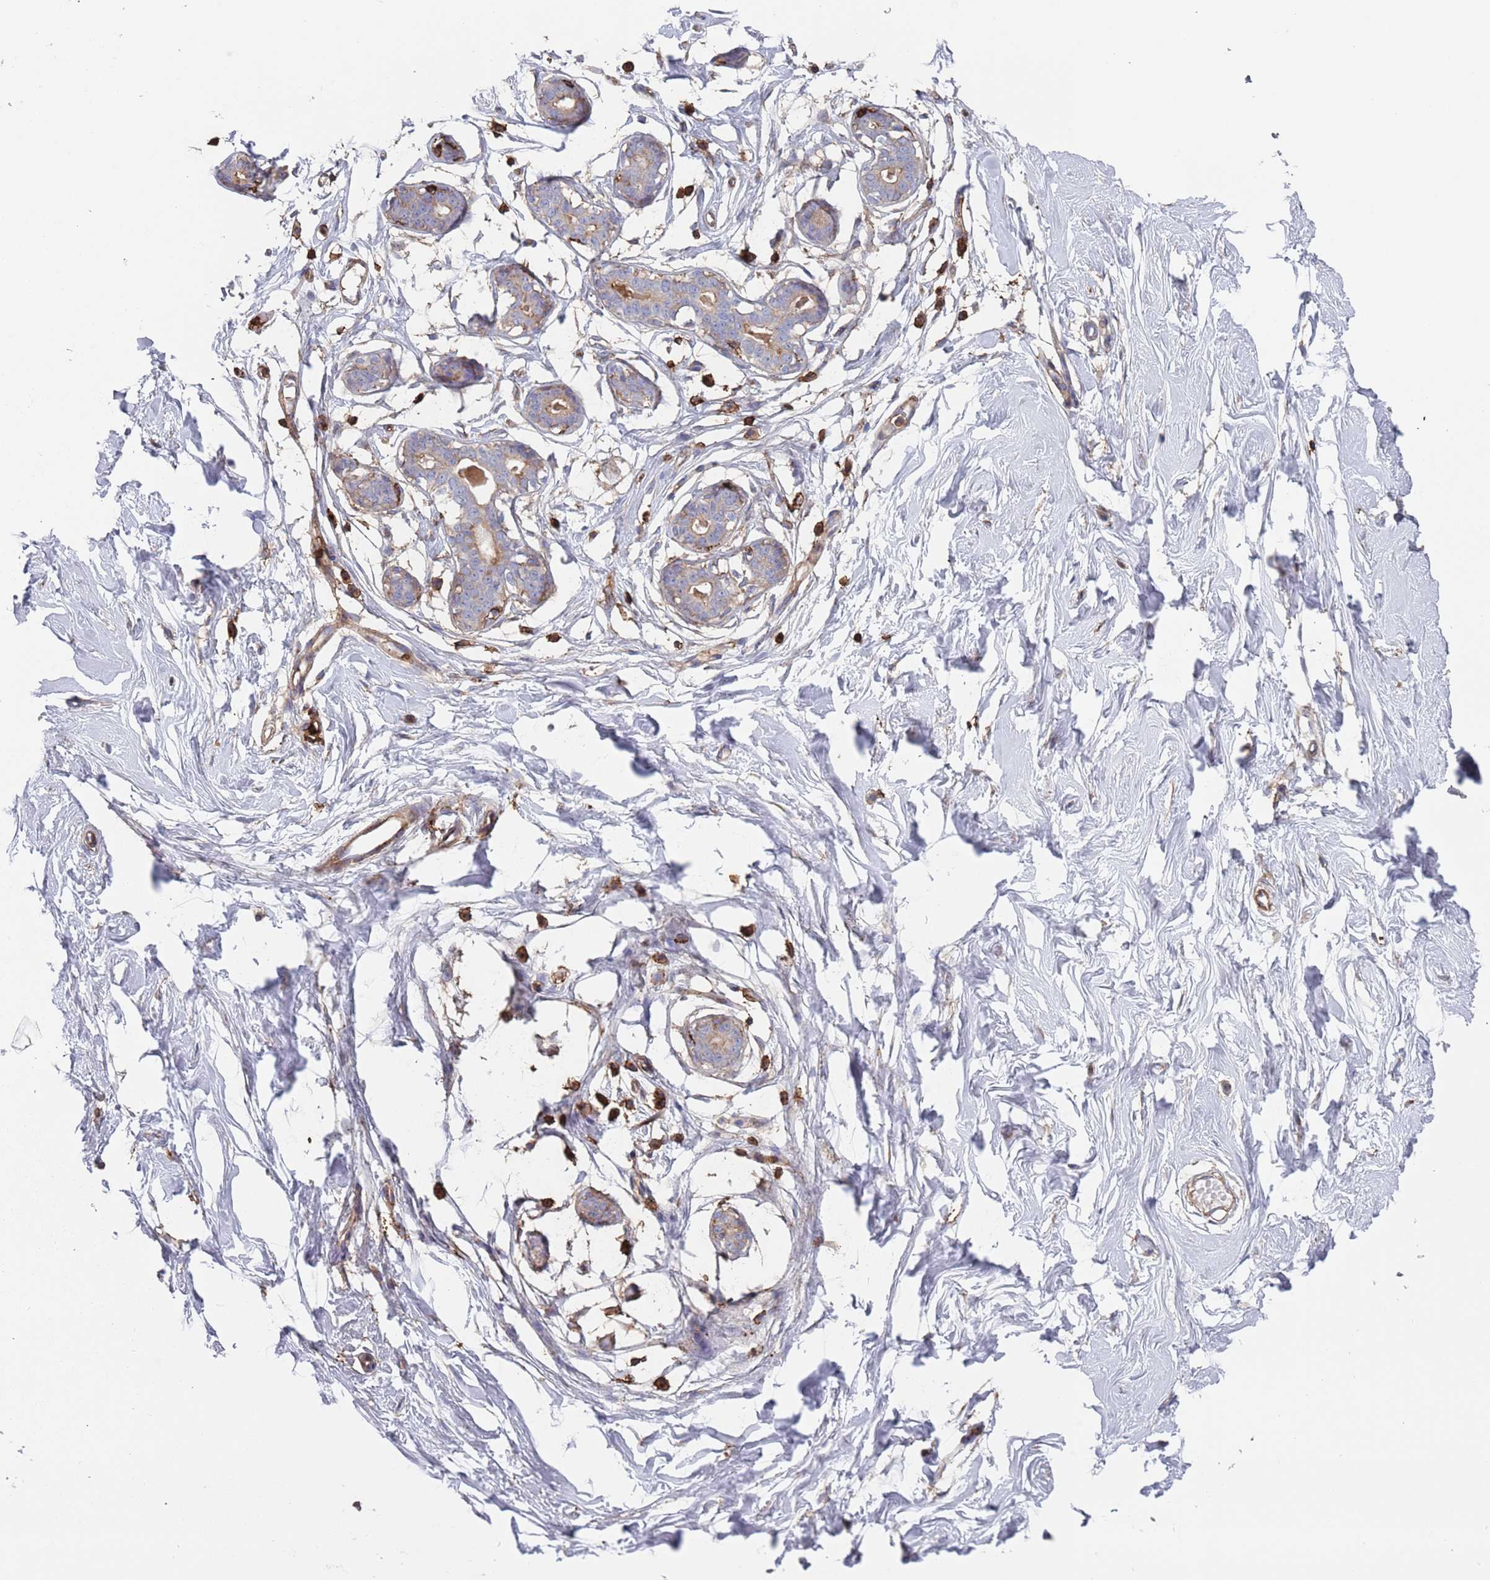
{"staining": {"intensity": "negative", "quantity": "none", "location": "none"}, "tissue": "breast", "cell_type": "Adipocytes", "image_type": "normal", "snomed": [{"axis": "morphology", "description": "Normal tissue, NOS"}, {"axis": "morphology", "description": "Adenoma, NOS"}, {"axis": "topography", "description": "Breast"}], "caption": "Protein analysis of benign breast demonstrates no significant staining in adipocytes.", "gene": "RNF144A", "patient": {"sex": "female", "age": 23}}